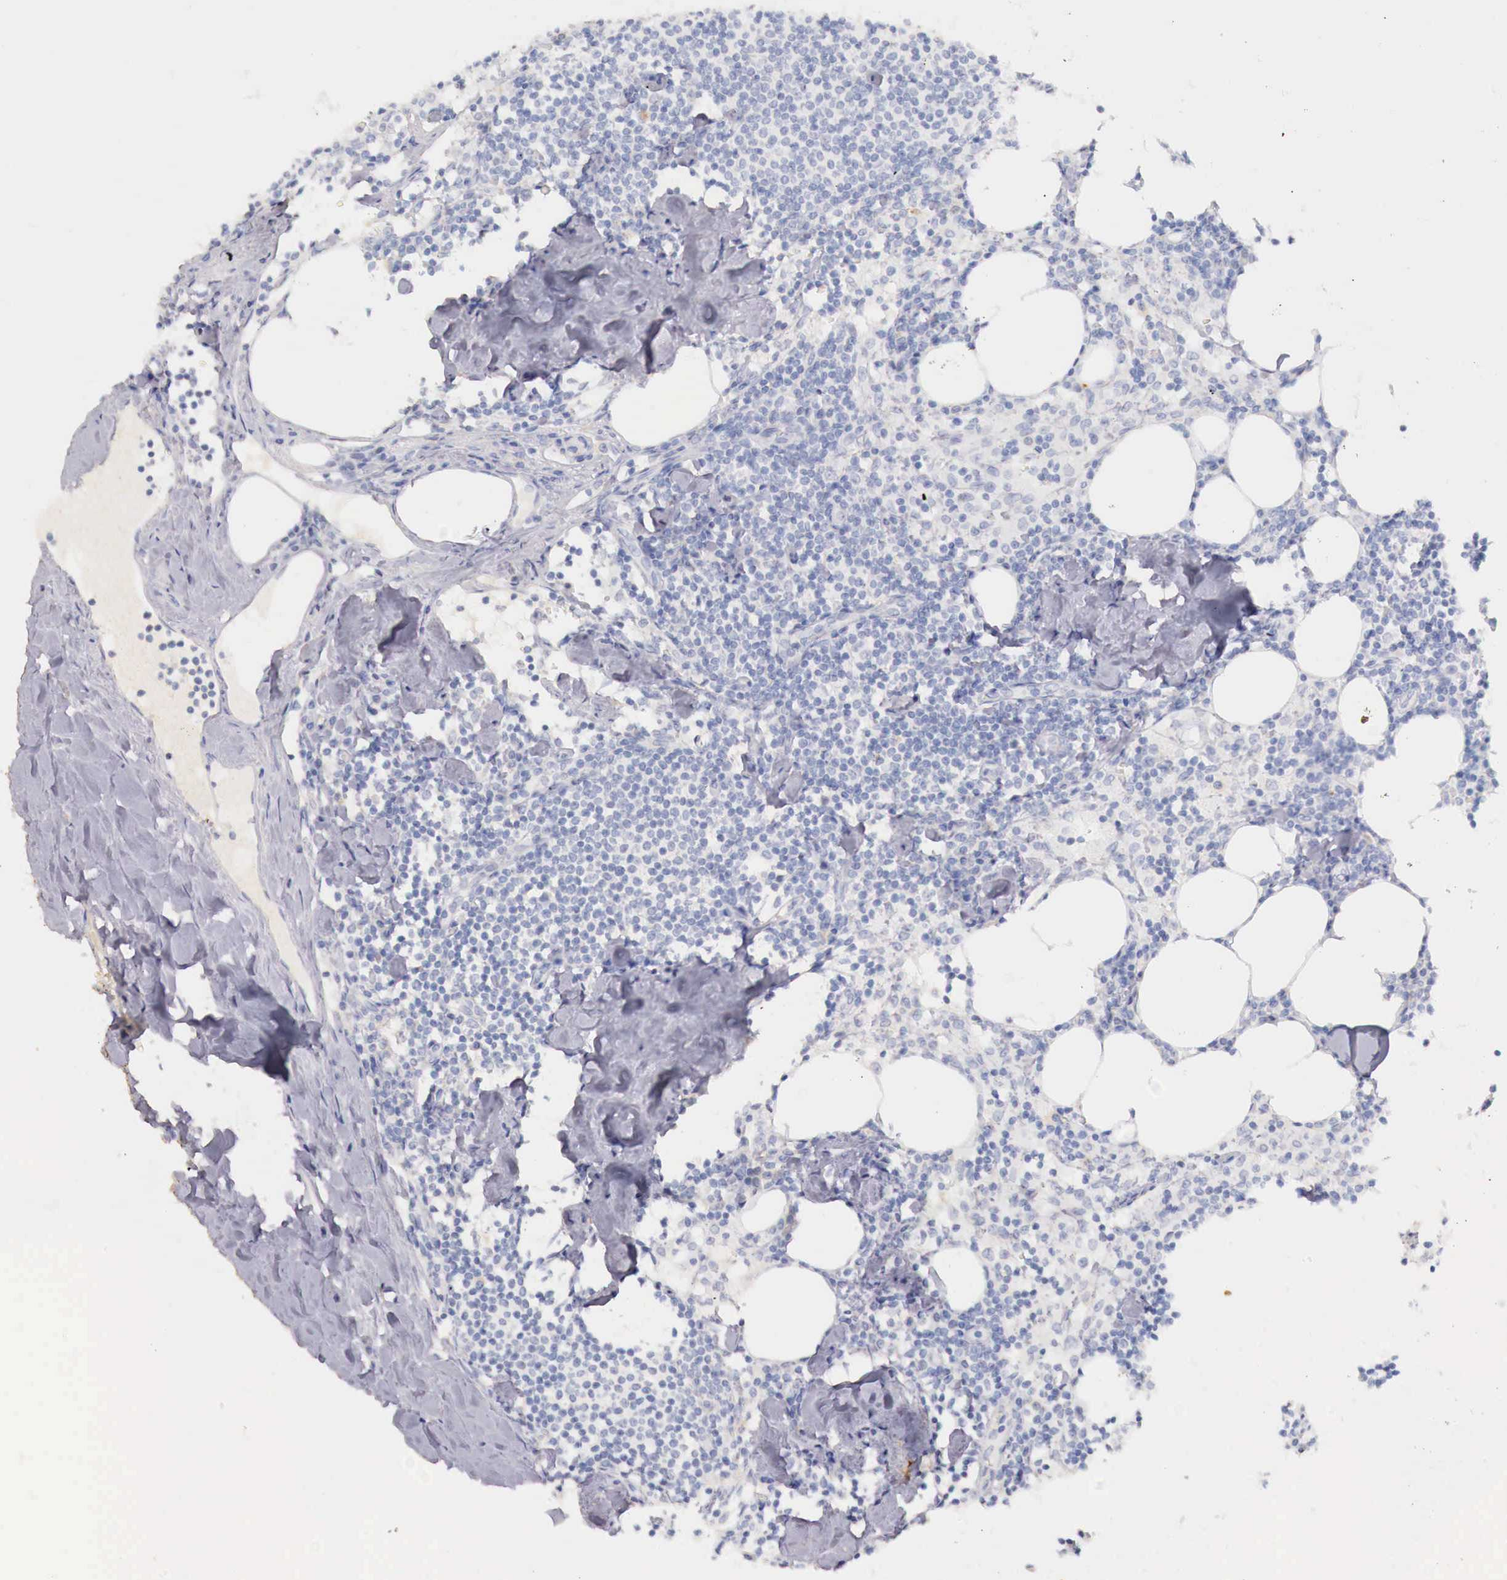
{"staining": {"intensity": "weak", "quantity": "<25%", "location": "cytoplasmic/membranous"}, "tissue": "lymph node", "cell_type": "Germinal center cells", "image_type": "normal", "snomed": [{"axis": "morphology", "description": "Normal tissue, NOS"}, {"axis": "topography", "description": "Lymph node"}], "caption": "Germinal center cells are negative for brown protein staining in unremarkable lymph node. Nuclei are stained in blue.", "gene": "ITIH6", "patient": {"sex": "male", "age": 67}}